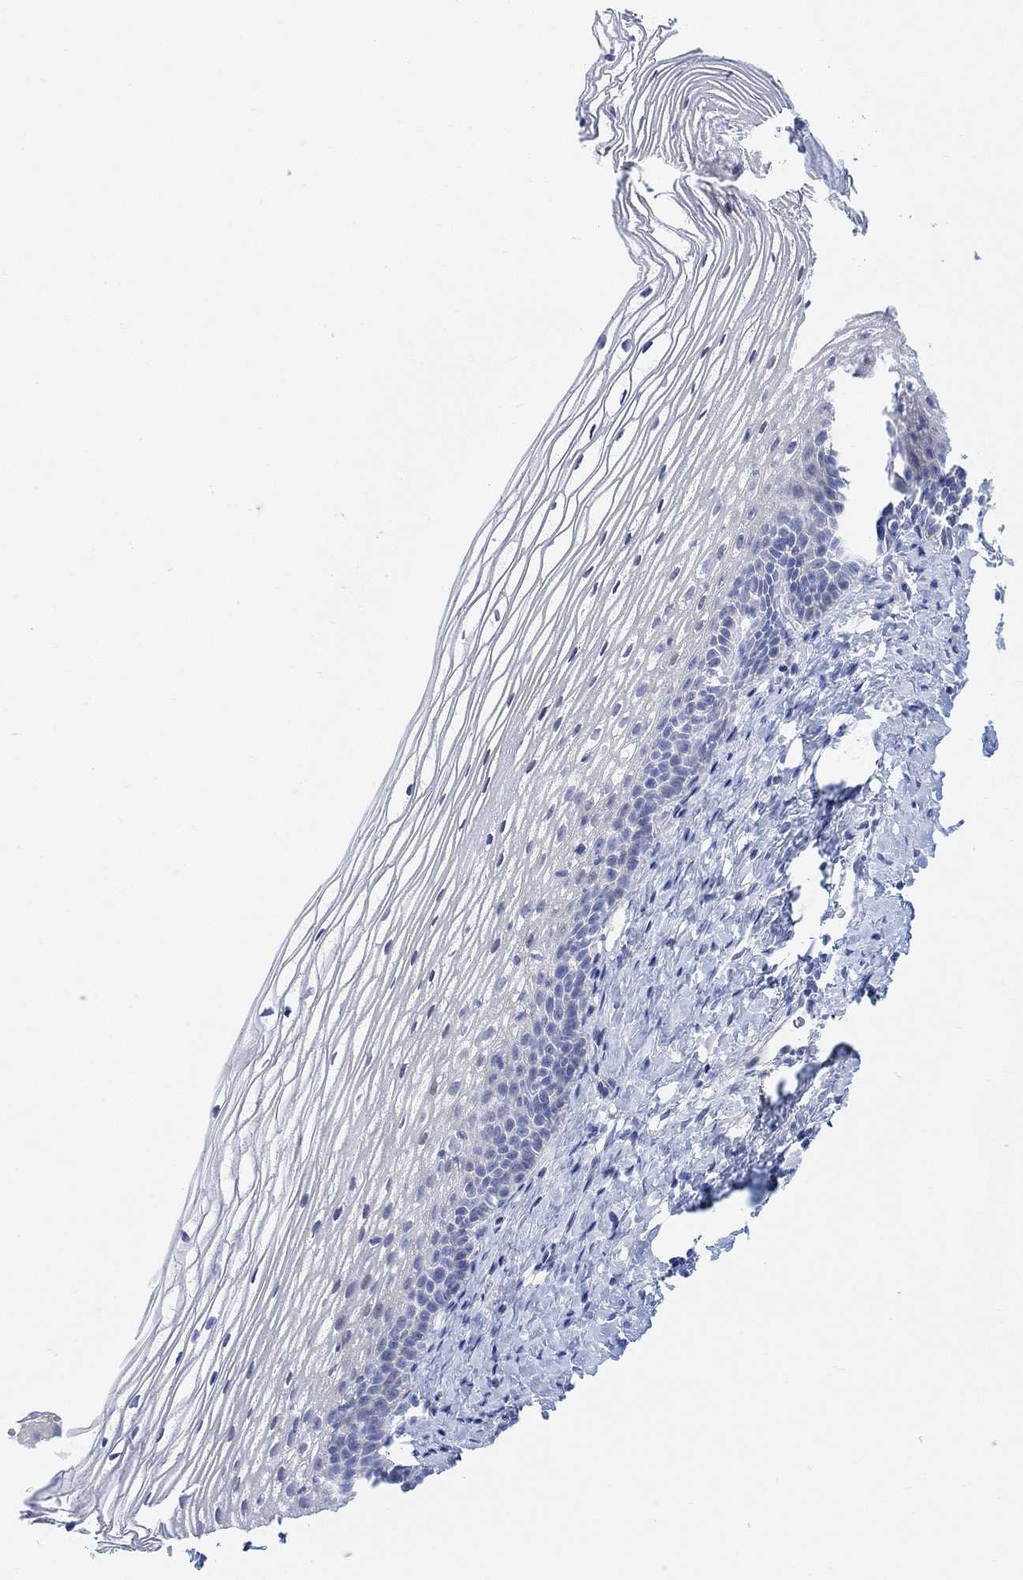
{"staining": {"intensity": "negative", "quantity": "none", "location": "none"}, "tissue": "cervix", "cell_type": "Glandular cells", "image_type": "normal", "snomed": [{"axis": "morphology", "description": "Normal tissue, NOS"}, {"axis": "topography", "description": "Cervix"}], "caption": "Immunohistochemistry image of benign human cervix stained for a protein (brown), which displays no positivity in glandular cells.", "gene": "TLDC2", "patient": {"sex": "female", "age": 39}}